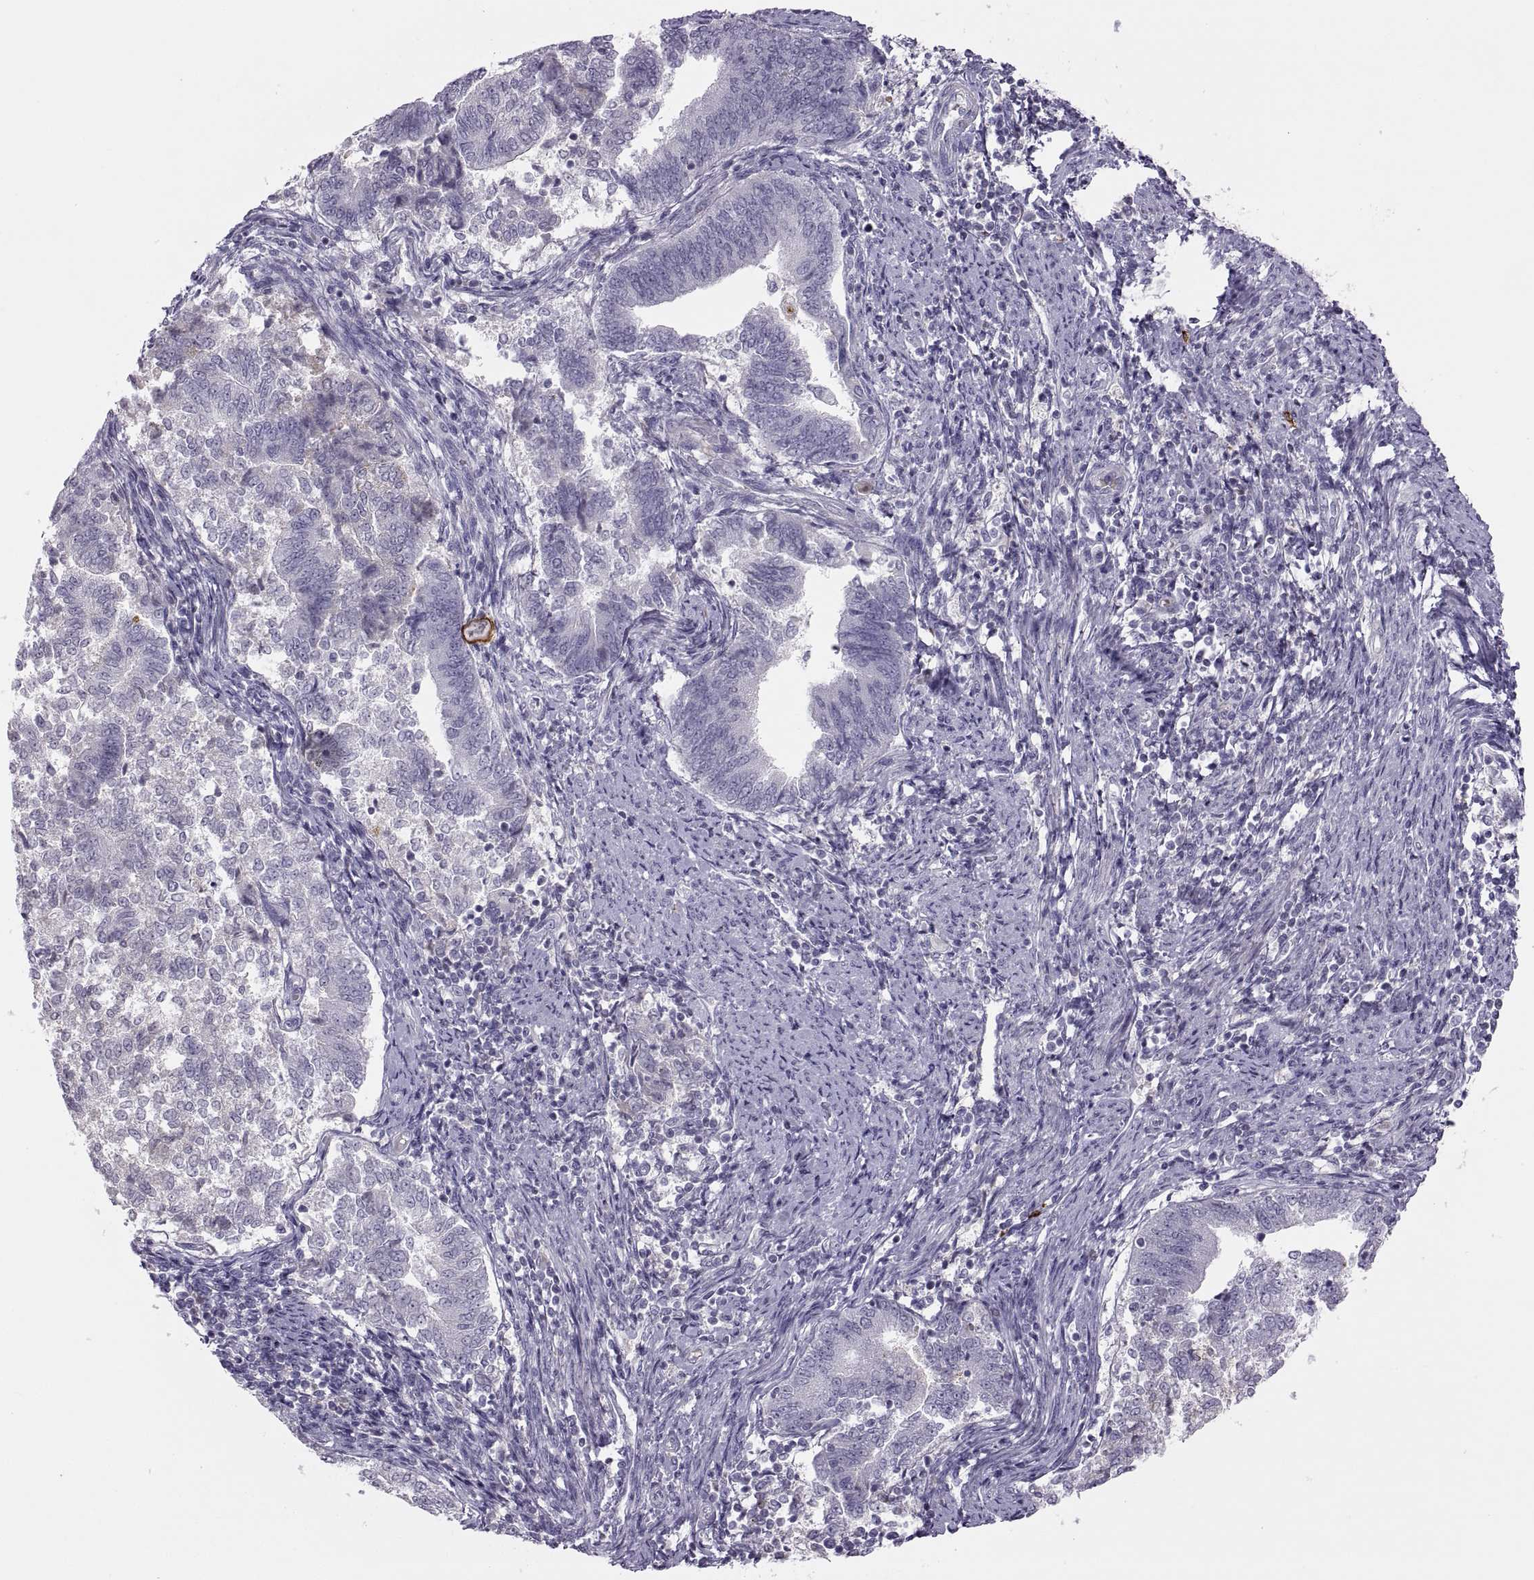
{"staining": {"intensity": "negative", "quantity": "none", "location": "none"}, "tissue": "endometrial cancer", "cell_type": "Tumor cells", "image_type": "cancer", "snomed": [{"axis": "morphology", "description": "Adenocarcinoma, NOS"}, {"axis": "topography", "description": "Endometrium"}], "caption": "IHC of human adenocarcinoma (endometrial) shows no positivity in tumor cells. The staining is performed using DAB brown chromogen with nuclei counter-stained in using hematoxylin.", "gene": "CHCT1", "patient": {"sex": "female", "age": 65}}